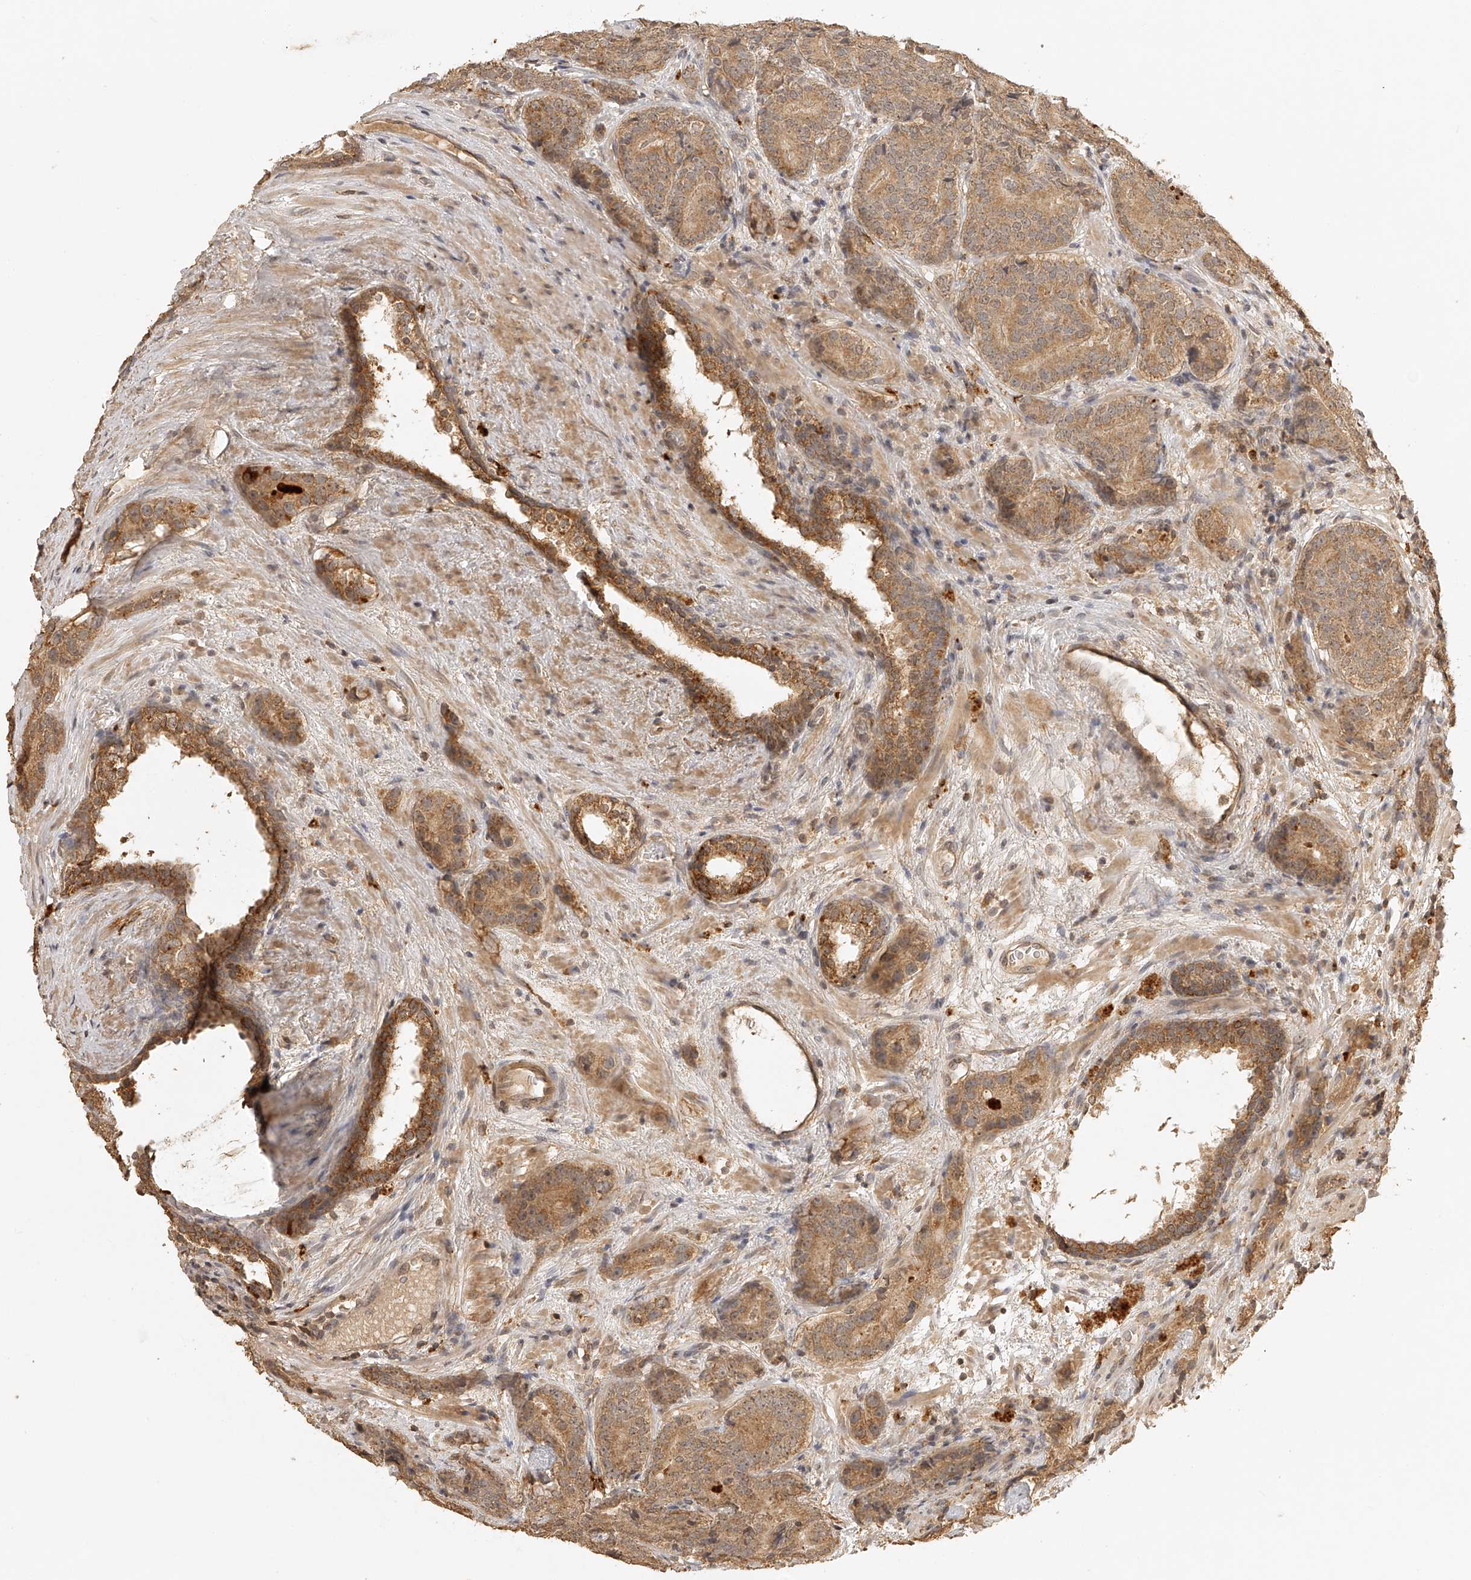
{"staining": {"intensity": "moderate", "quantity": ">75%", "location": "cytoplasmic/membranous"}, "tissue": "prostate cancer", "cell_type": "Tumor cells", "image_type": "cancer", "snomed": [{"axis": "morphology", "description": "Adenocarcinoma, High grade"}, {"axis": "topography", "description": "Prostate"}], "caption": "A high-resolution image shows immunohistochemistry staining of adenocarcinoma (high-grade) (prostate), which displays moderate cytoplasmic/membranous staining in approximately >75% of tumor cells.", "gene": "BCL2L11", "patient": {"sex": "male", "age": 56}}